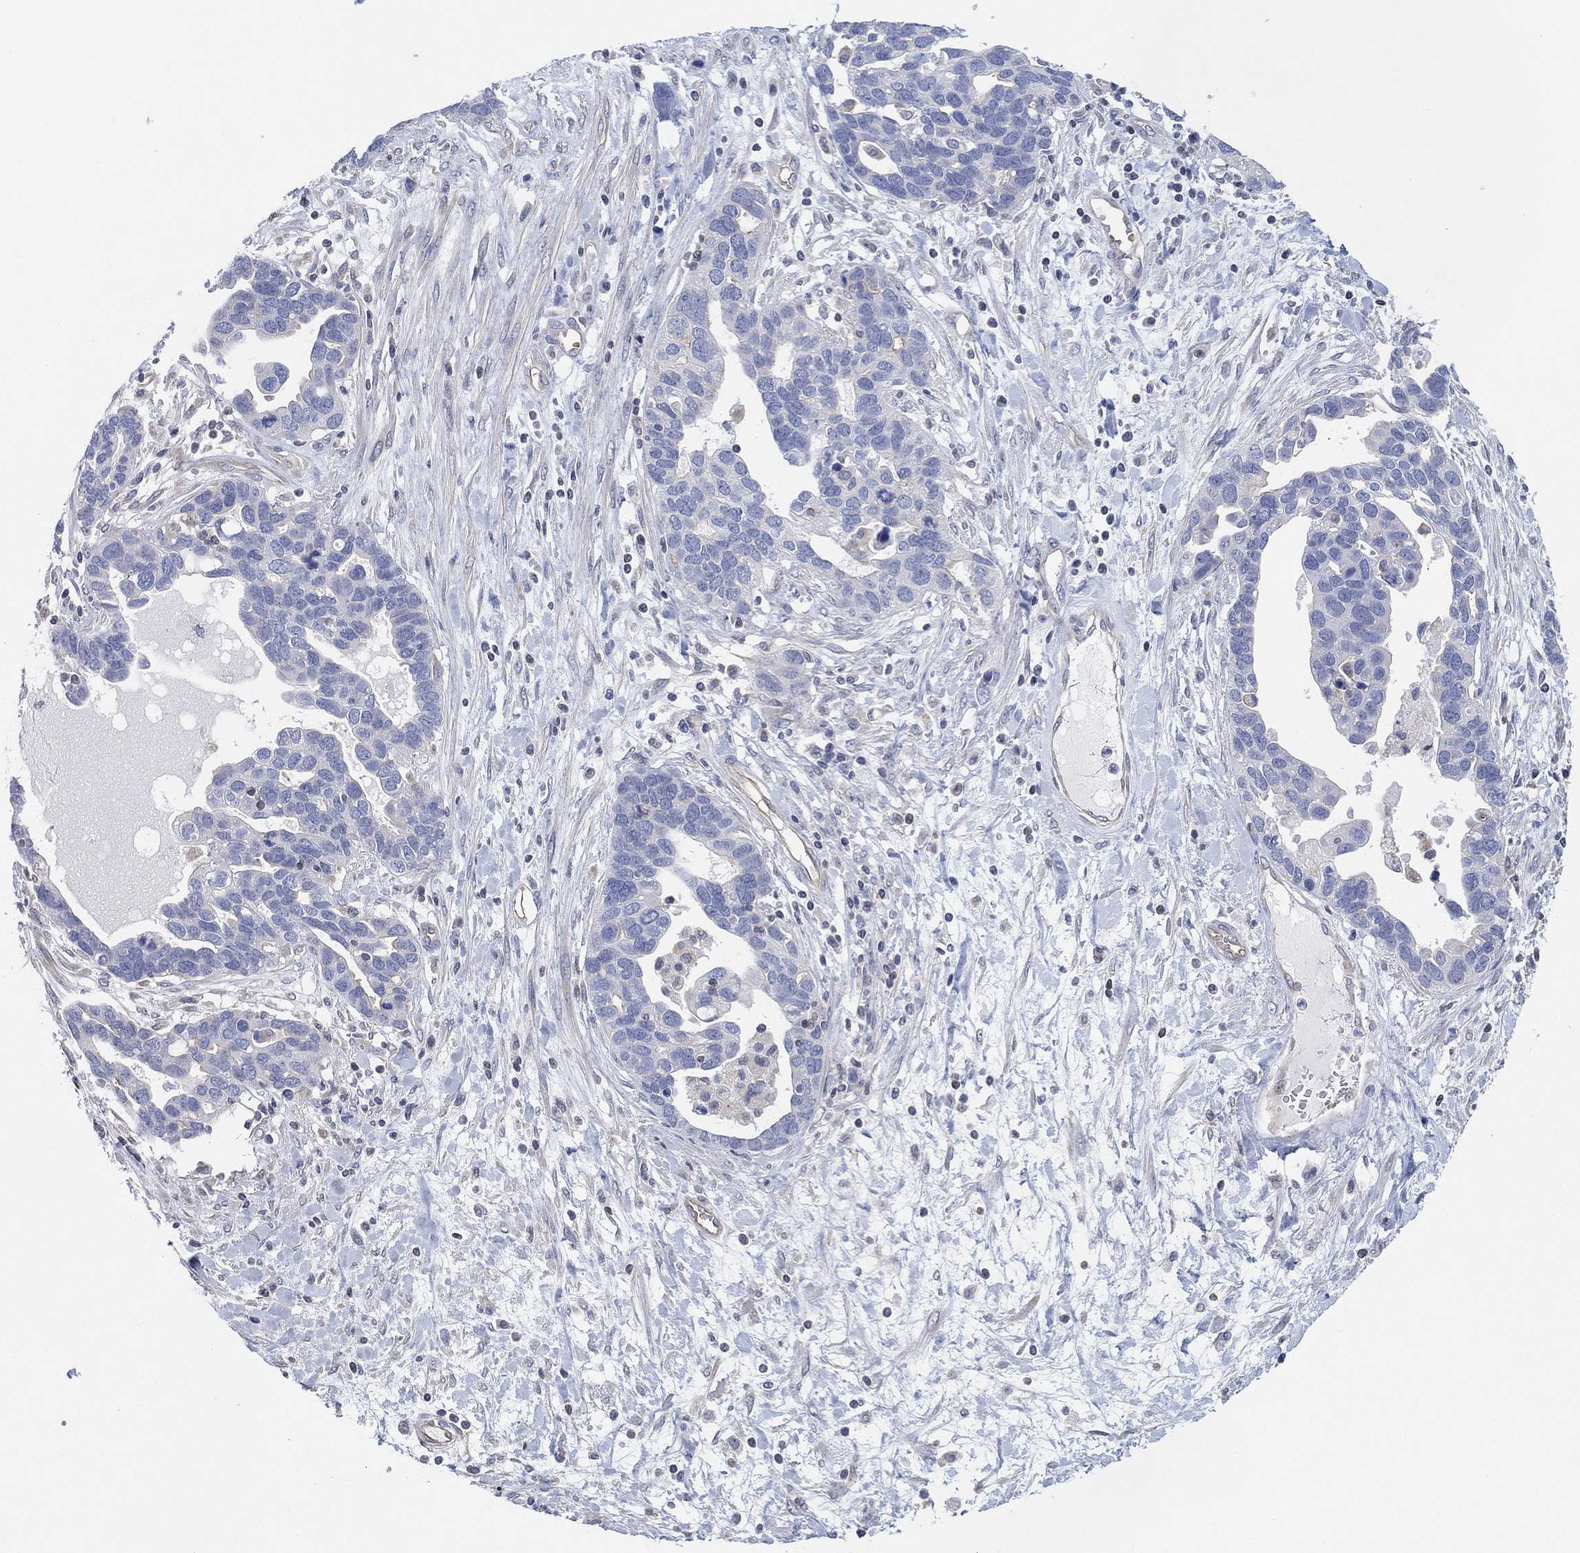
{"staining": {"intensity": "negative", "quantity": "none", "location": "none"}, "tissue": "ovarian cancer", "cell_type": "Tumor cells", "image_type": "cancer", "snomed": [{"axis": "morphology", "description": "Cystadenocarcinoma, serous, NOS"}, {"axis": "topography", "description": "Ovary"}], "caption": "Human serous cystadenocarcinoma (ovarian) stained for a protein using immunohistochemistry demonstrates no positivity in tumor cells.", "gene": "CFTR", "patient": {"sex": "female", "age": 54}}